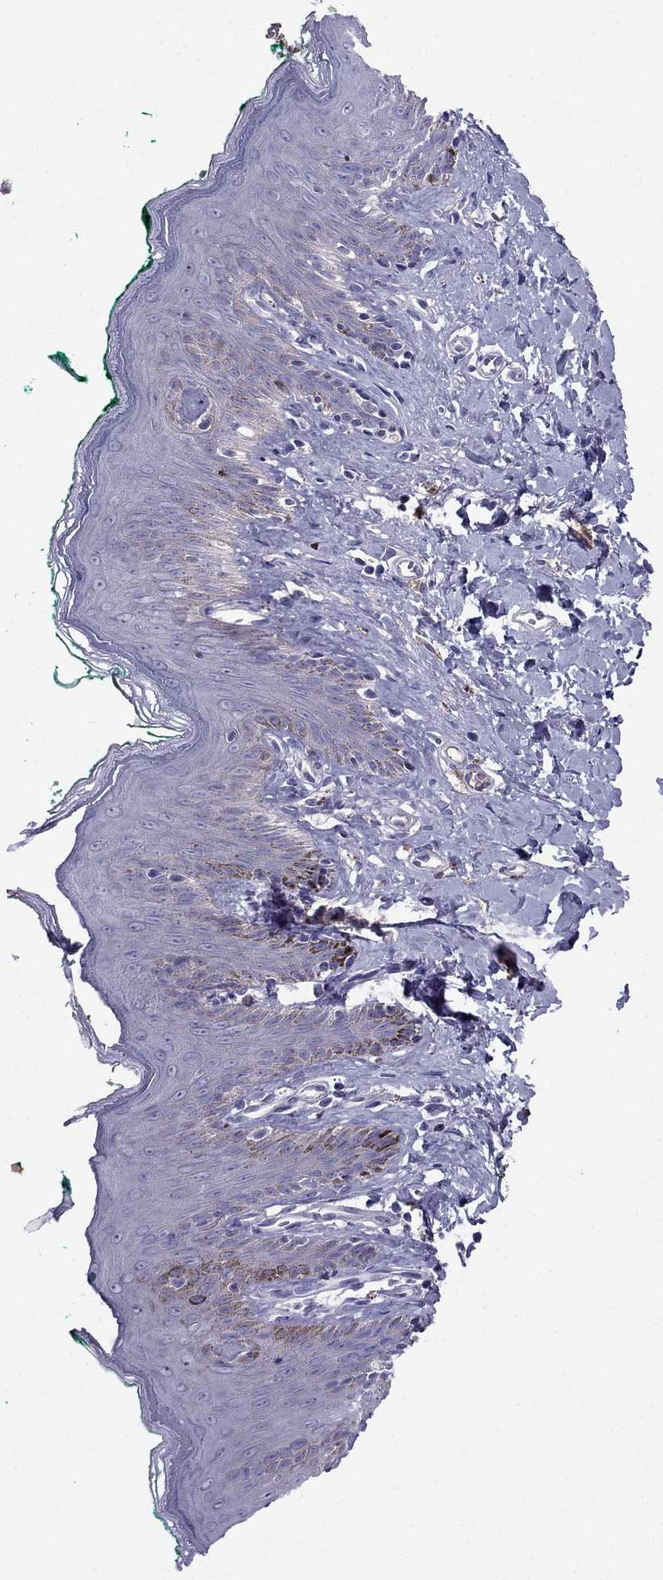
{"staining": {"intensity": "negative", "quantity": "none", "location": "none"}, "tissue": "skin", "cell_type": "Epidermal cells", "image_type": "normal", "snomed": [{"axis": "morphology", "description": "Normal tissue, NOS"}, {"axis": "topography", "description": "Vulva"}], "caption": "Immunohistochemistry (IHC) histopathology image of normal human skin stained for a protein (brown), which demonstrates no staining in epidermal cells. The staining was performed using DAB to visualize the protein expression in brown, while the nuclei were stained in blue with hematoxylin (Magnification: 20x).", "gene": "TBC1D21", "patient": {"sex": "female", "age": 66}}